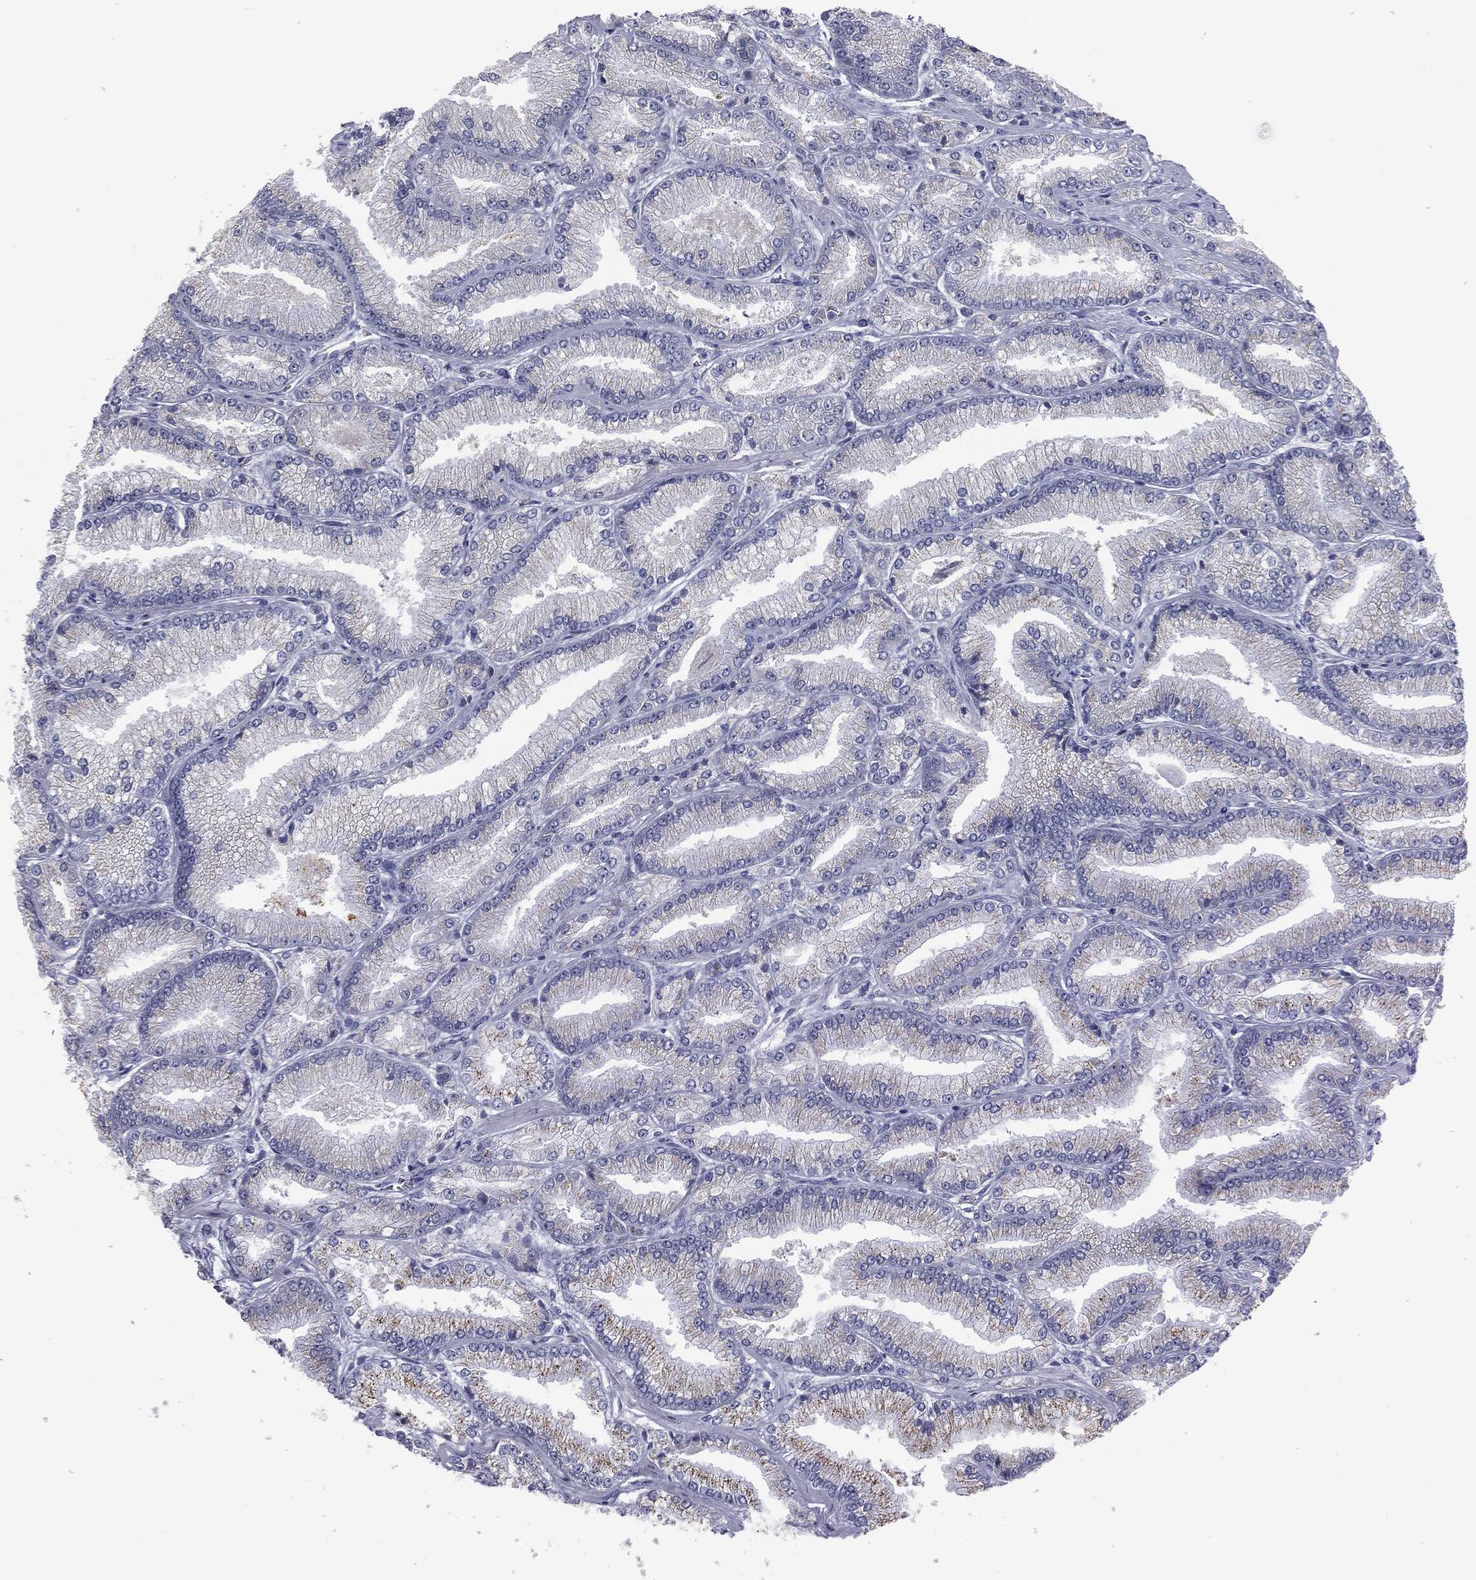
{"staining": {"intensity": "negative", "quantity": "none", "location": "none"}, "tissue": "prostate cancer", "cell_type": "Tumor cells", "image_type": "cancer", "snomed": [{"axis": "morphology", "description": "Adenocarcinoma, Low grade"}, {"axis": "topography", "description": "Prostate"}], "caption": "A high-resolution image shows IHC staining of prostate cancer, which shows no significant staining in tumor cells.", "gene": "CAV3", "patient": {"sex": "male", "age": 67}}